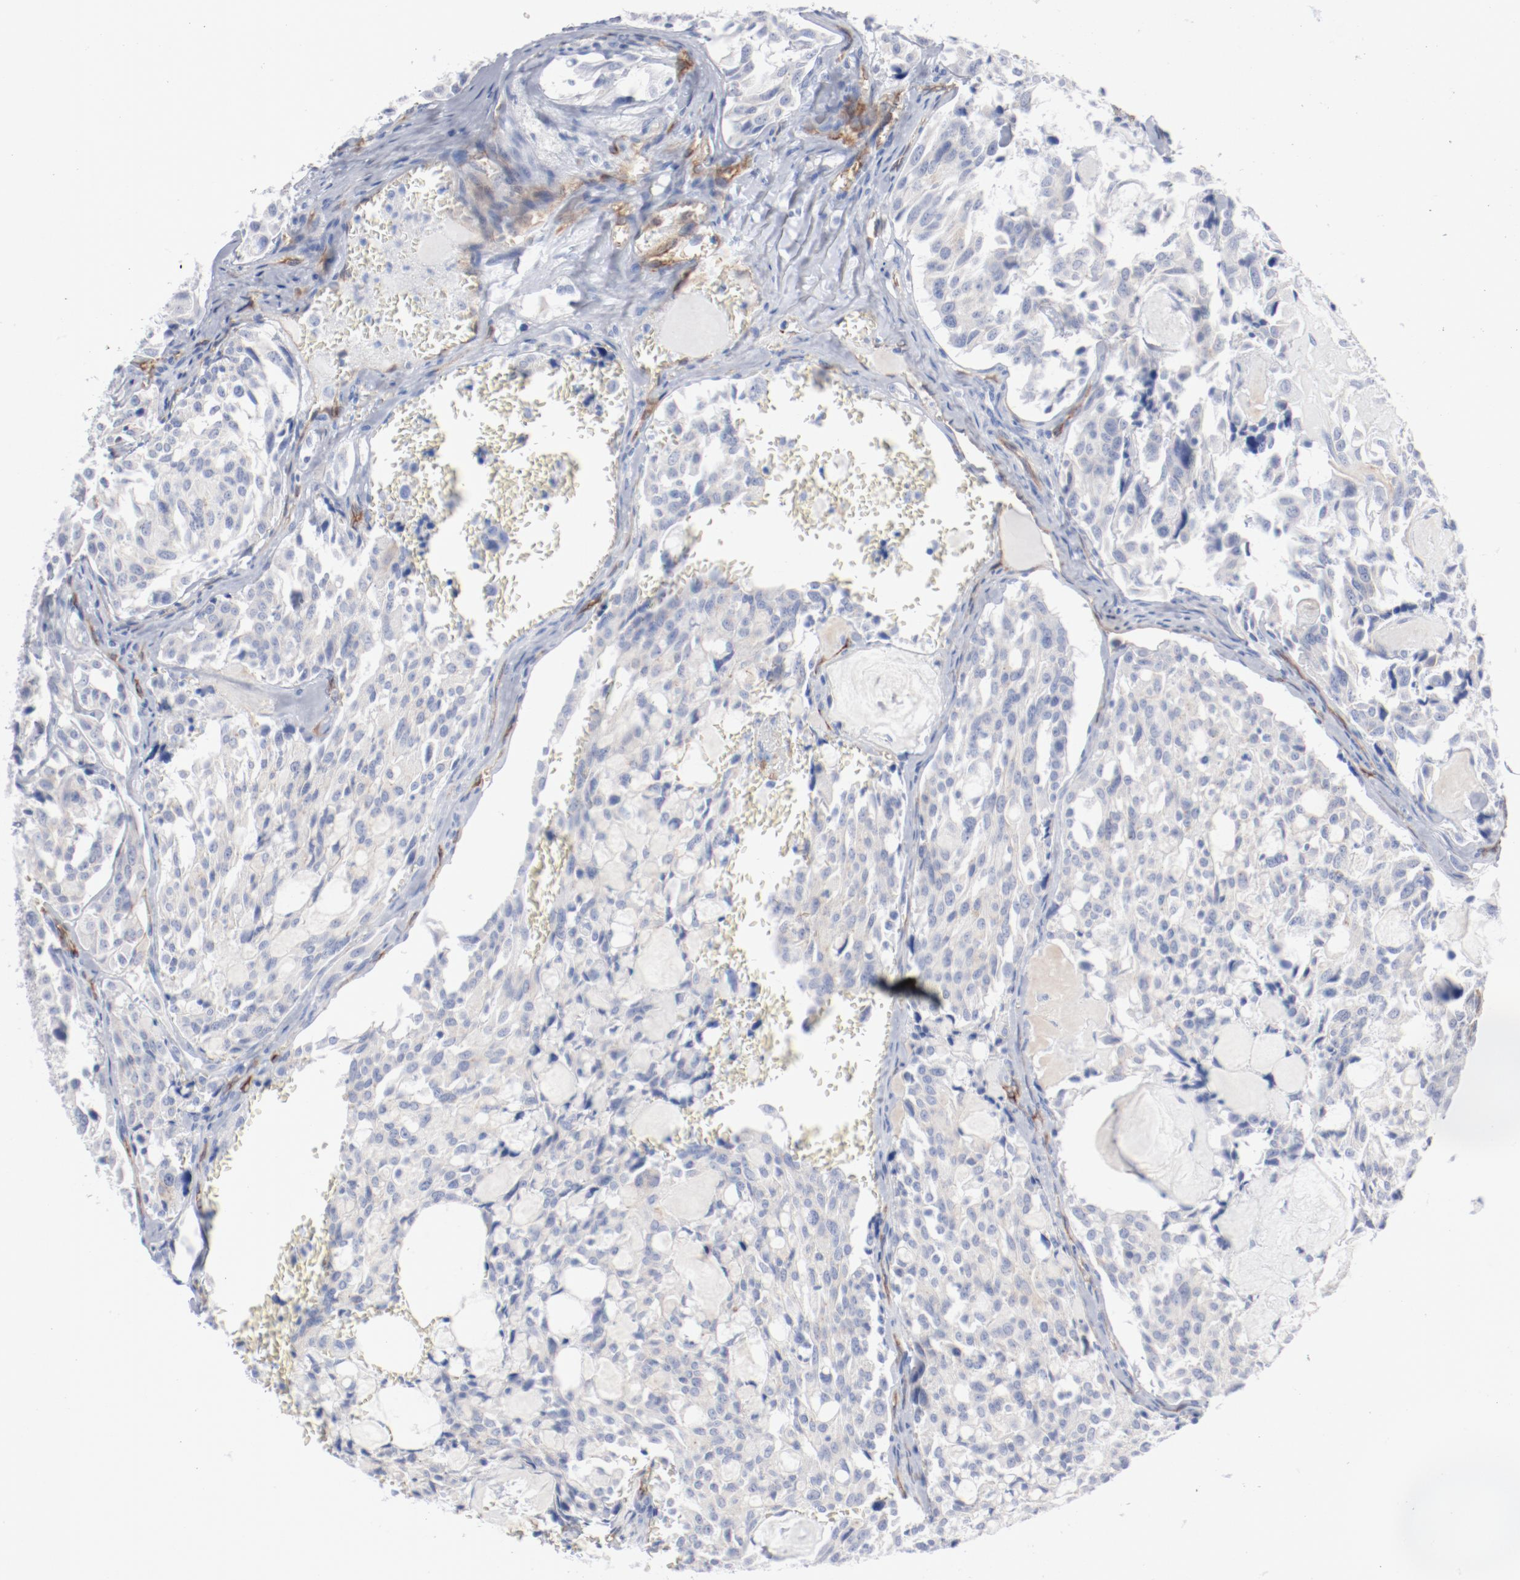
{"staining": {"intensity": "weak", "quantity": "25%-75%", "location": "cytoplasmic/membranous"}, "tissue": "thyroid cancer", "cell_type": "Tumor cells", "image_type": "cancer", "snomed": [{"axis": "morphology", "description": "Carcinoma, NOS"}, {"axis": "morphology", "description": "Carcinoid, malignant, NOS"}, {"axis": "topography", "description": "Thyroid gland"}], "caption": "Protein analysis of thyroid cancer tissue reveals weak cytoplasmic/membranous staining in about 25%-75% of tumor cells.", "gene": "SHANK3", "patient": {"sex": "male", "age": 33}}